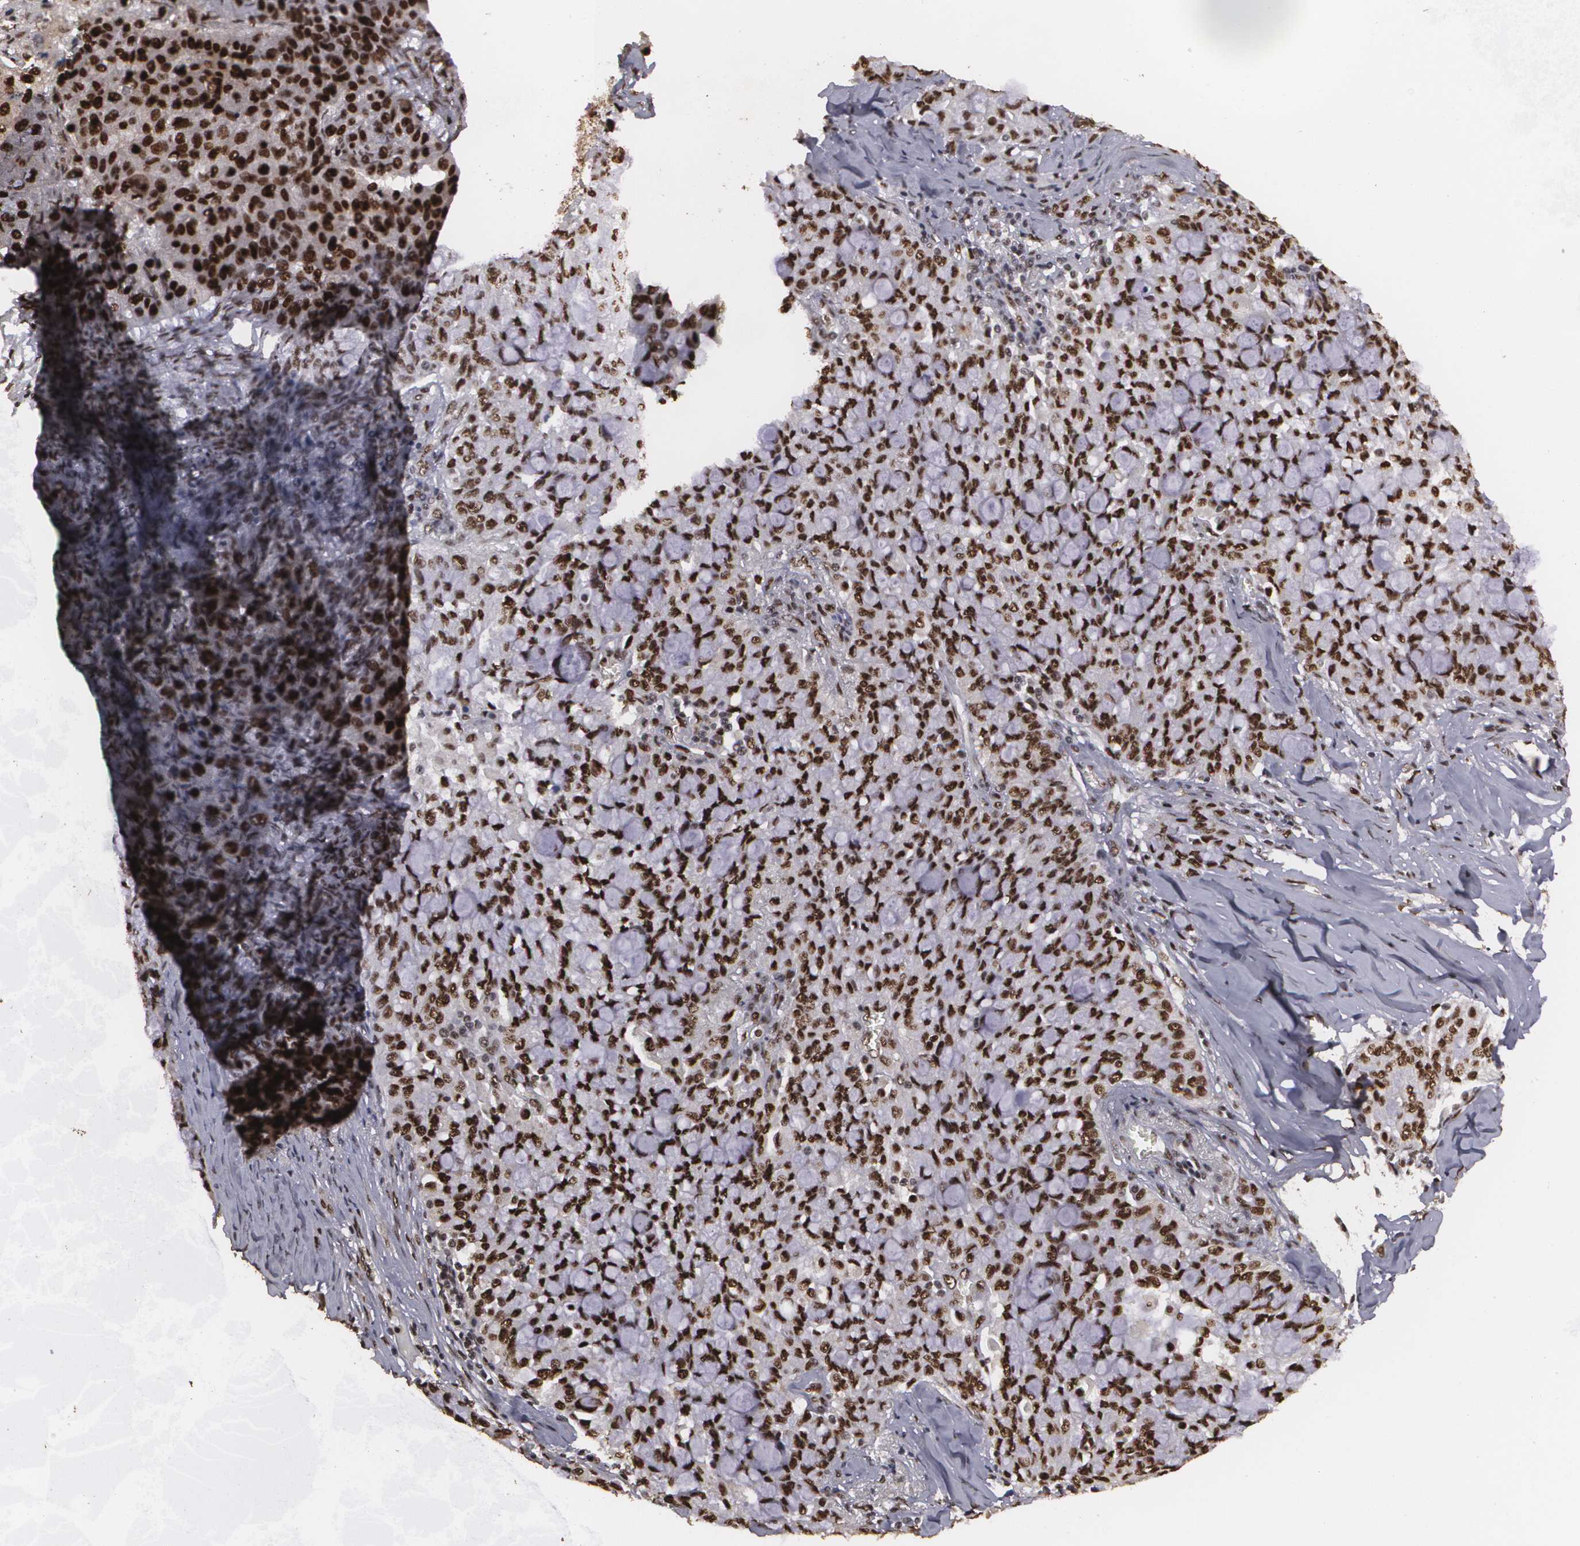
{"staining": {"intensity": "strong", "quantity": ">75%", "location": "nuclear"}, "tissue": "lung cancer", "cell_type": "Tumor cells", "image_type": "cancer", "snomed": [{"axis": "morphology", "description": "Adenocarcinoma, NOS"}, {"axis": "topography", "description": "Lung"}], "caption": "IHC photomicrograph of human lung adenocarcinoma stained for a protein (brown), which reveals high levels of strong nuclear staining in about >75% of tumor cells.", "gene": "RCOR1", "patient": {"sex": "female", "age": 44}}